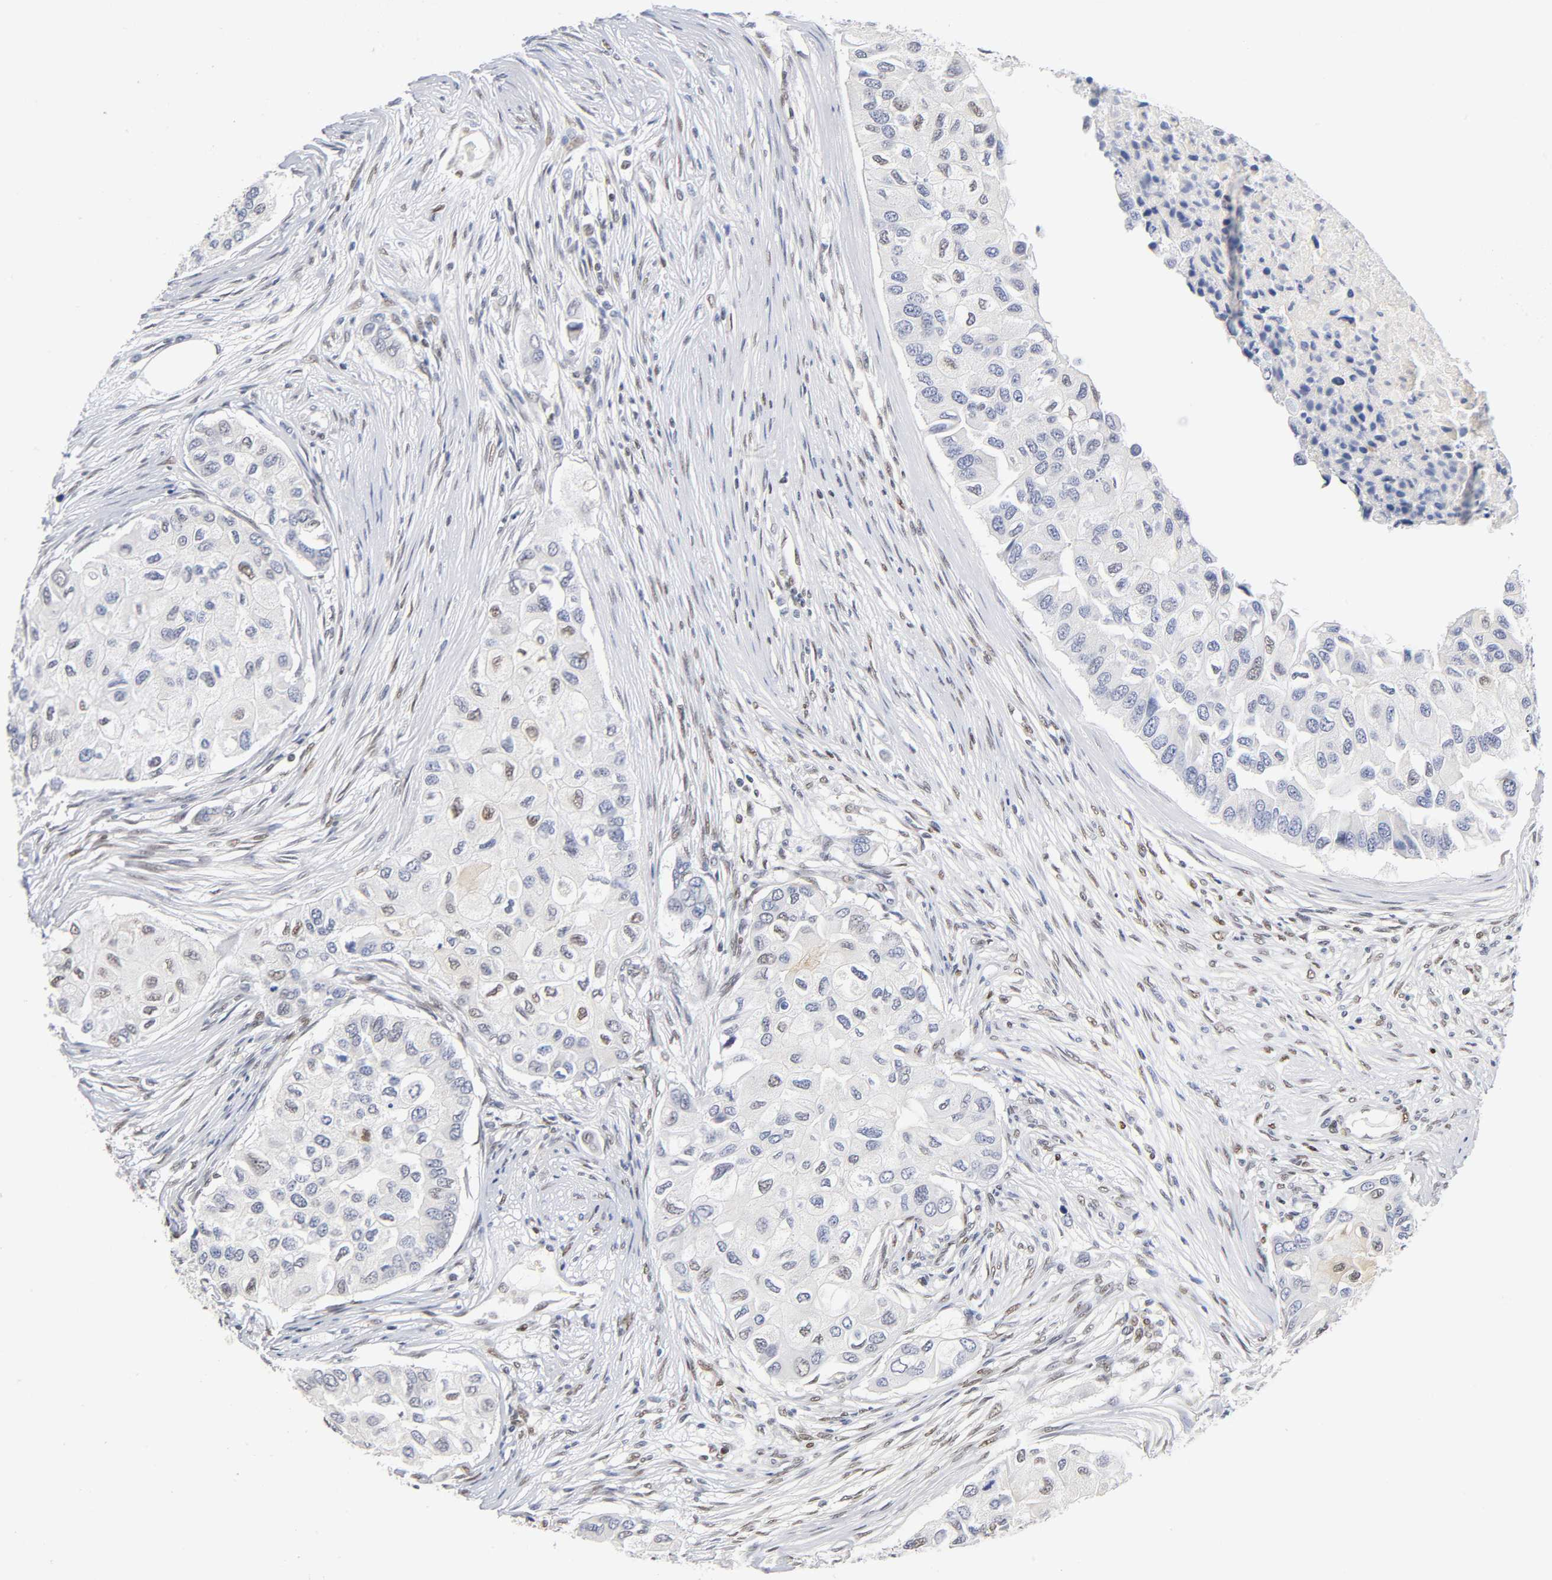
{"staining": {"intensity": "weak", "quantity": "<25%", "location": "nuclear"}, "tissue": "breast cancer", "cell_type": "Tumor cells", "image_type": "cancer", "snomed": [{"axis": "morphology", "description": "Normal tissue, NOS"}, {"axis": "morphology", "description": "Duct carcinoma"}, {"axis": "topography", "description": "Breast"}], "caption": "An immunohistochemistry (IHC) photomicrograph of breast cancer is shown. There is no staining in tumor cells of breast cancer.", "gene": "NR3C1", "patient": {"sex": "female", "age": 49}}